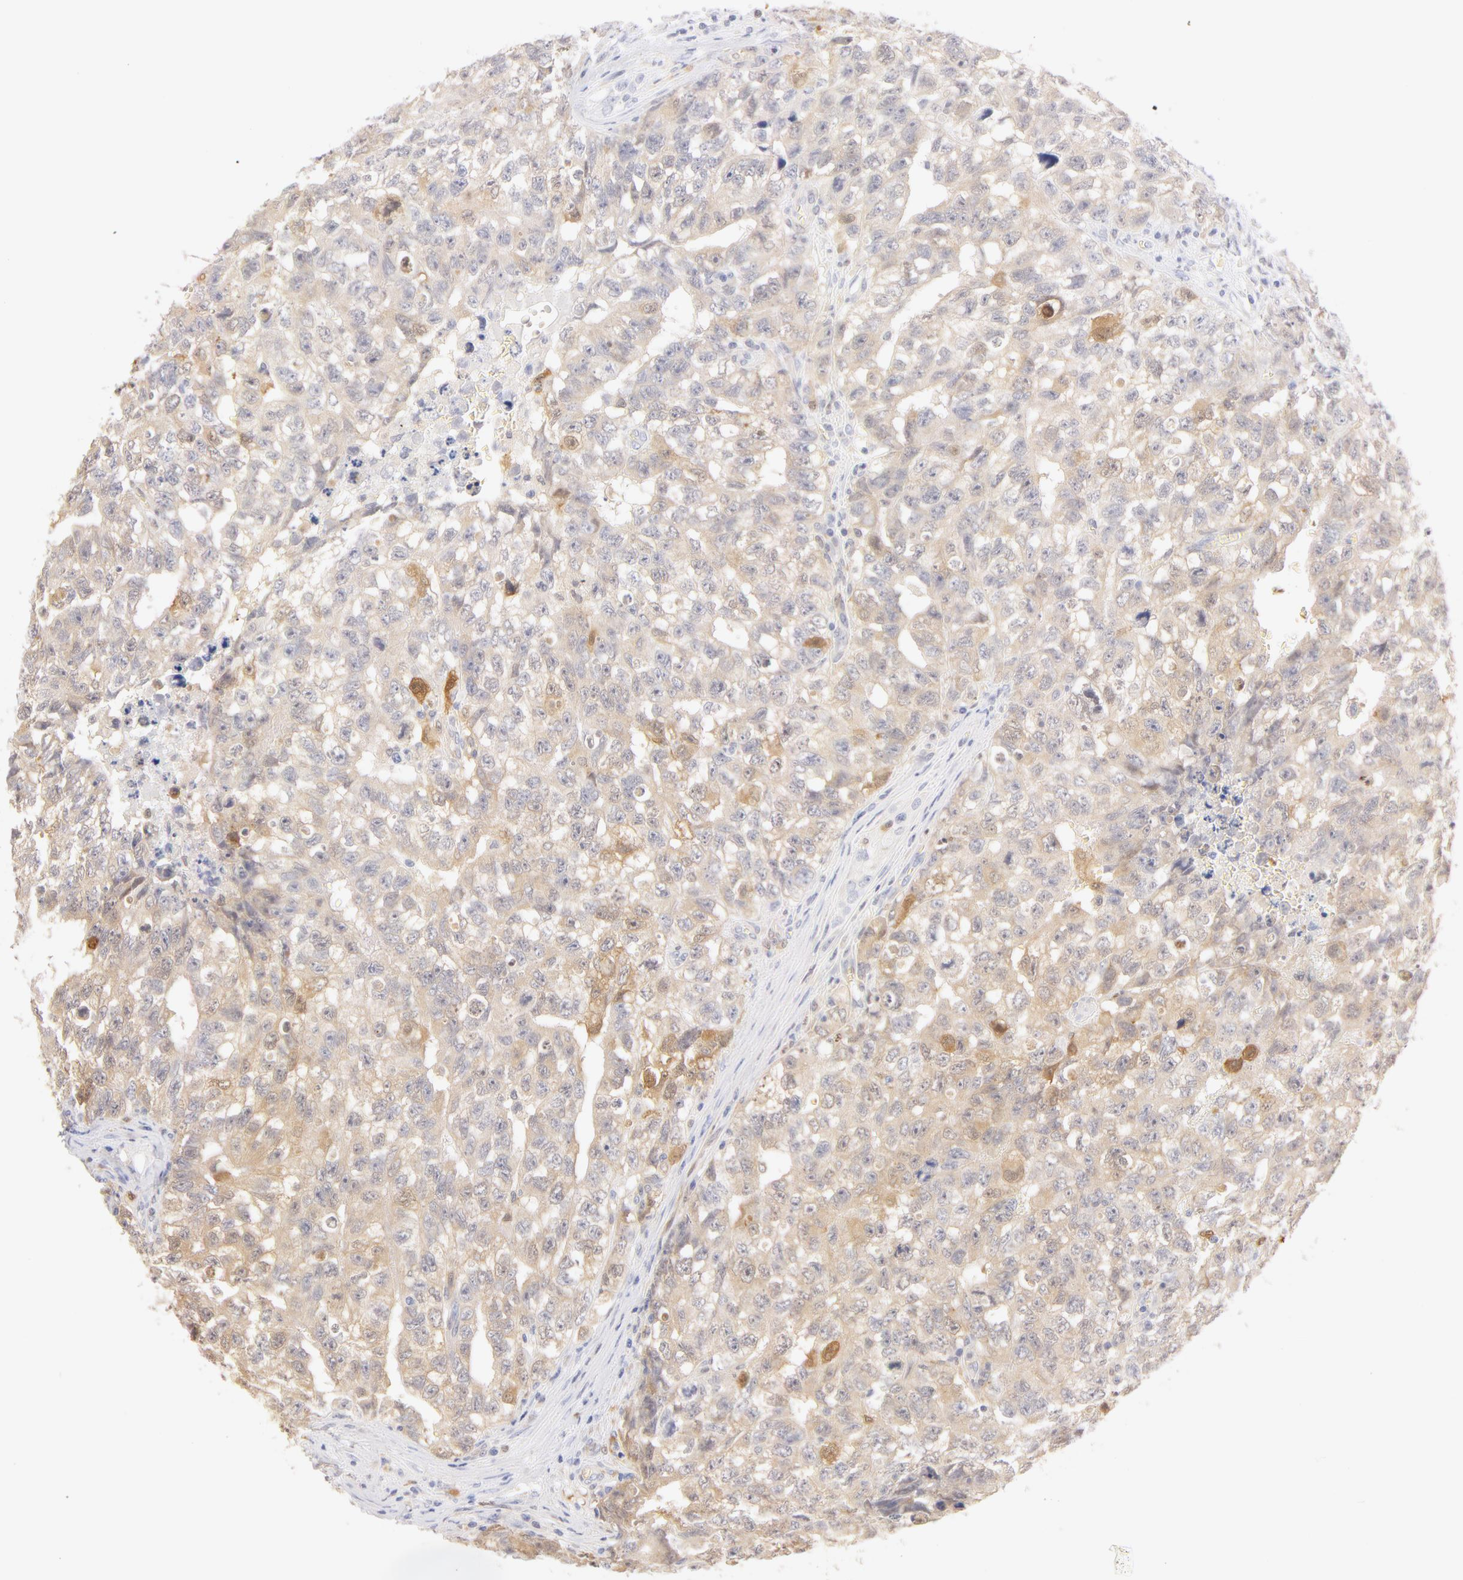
{"staining": {"intensity": "negative", "quantity": "none", "location": "none"}, "tissue": "testis cancer", "cell_type": "Tumor cells", "image_type": "cancer", "snomed": [{"axis": "morphology", "description": "Carcinoma, Embryonal, NOS"}, {"axis": "topography", "description": "Testis"}], "caption": "Immunohistochemistry (IHC) of human embryonal carcinoma (testis) exhibits no staining in tumor cells.", "gene": "CA2", "patient": {"sex": "male", "age": 31}}